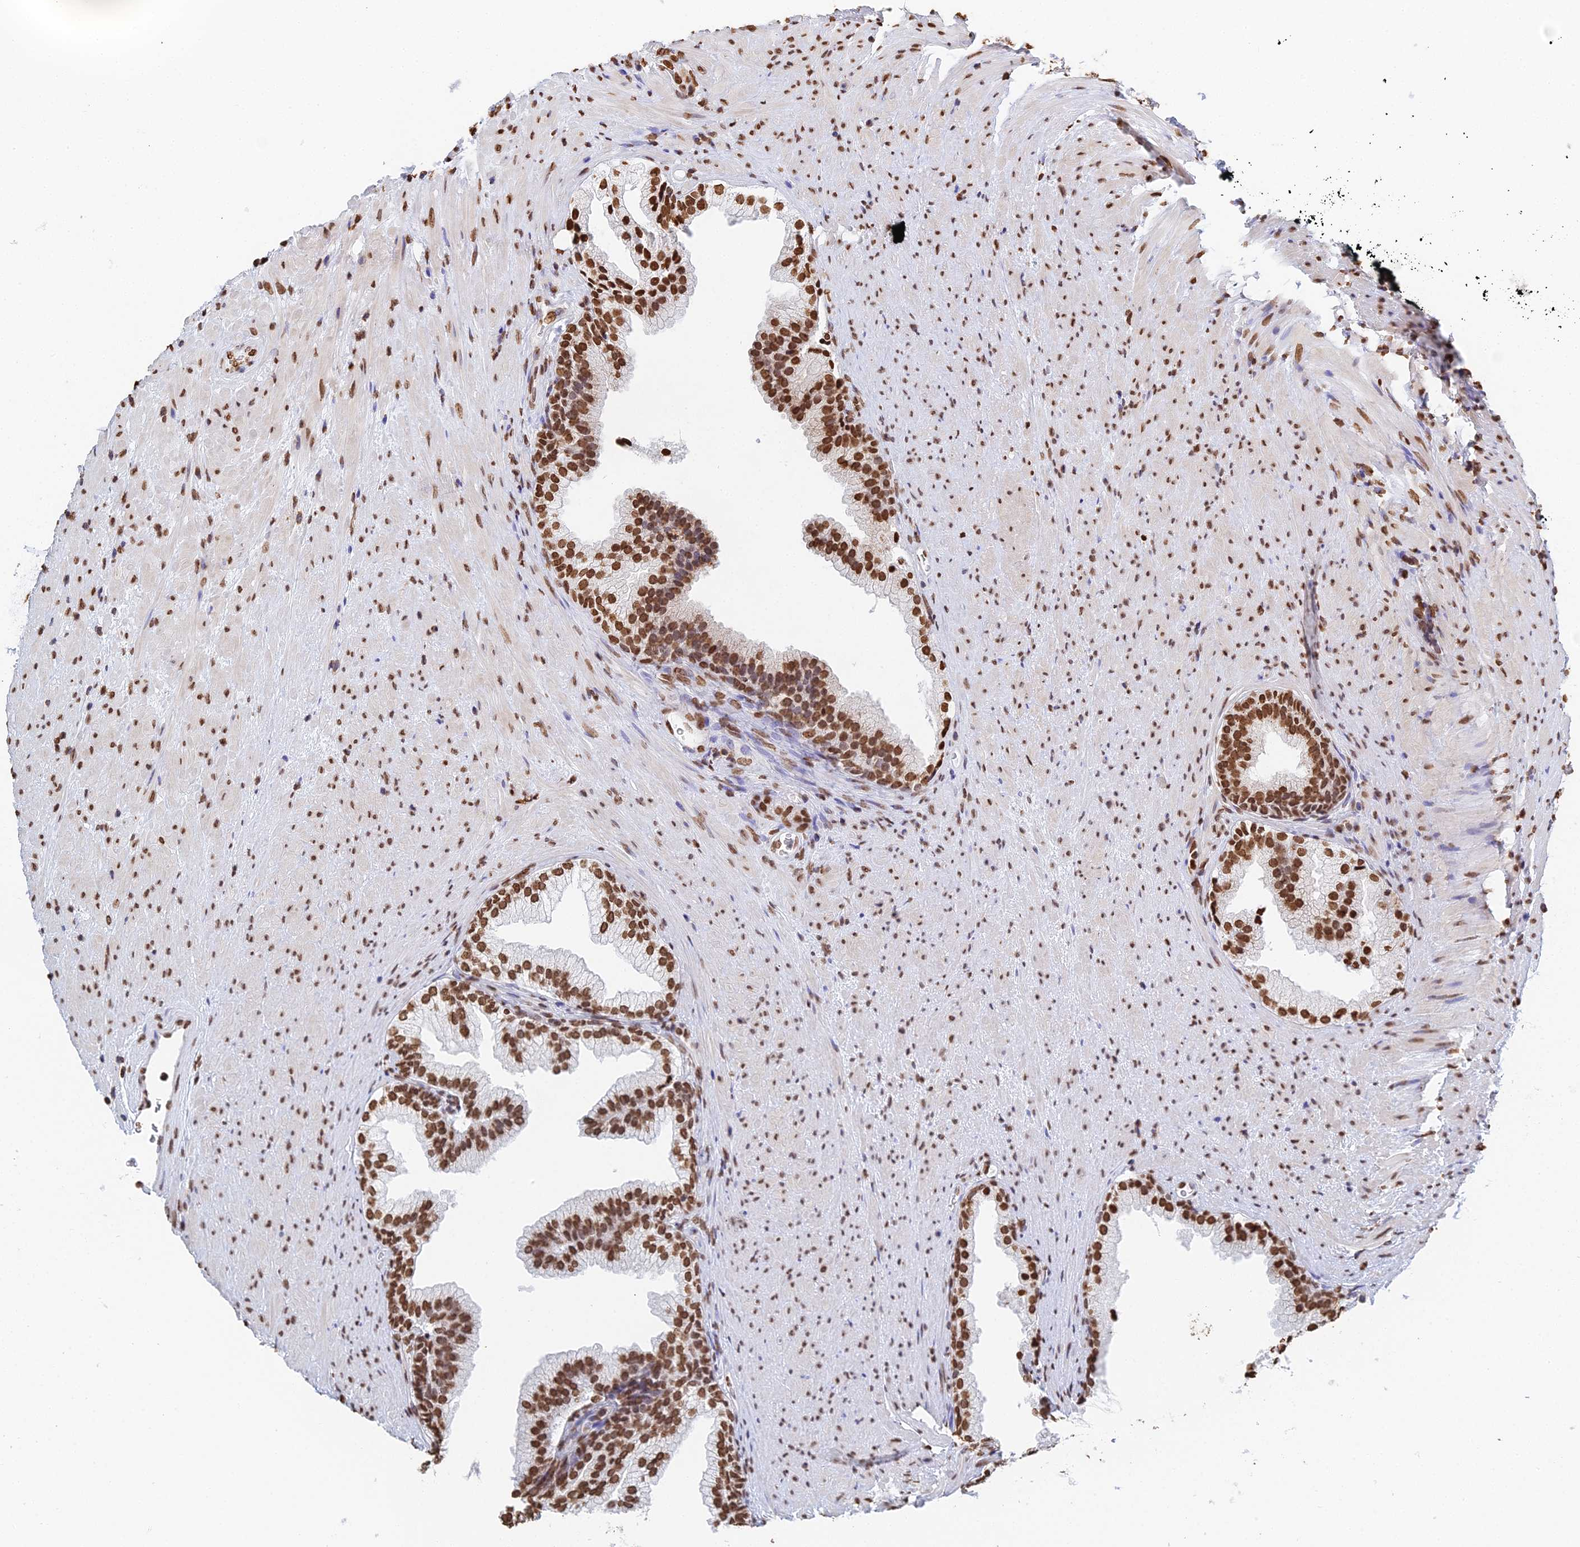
{"staining": {"intensity": "moderate", "quantity": ">75%", "location": "nuclear"}, "tissue": "prostate", "cell_type": "Glandular cells", "image_type": "normal", "snomed": [{"axis": "morphology", "description": "Normal tissue, NOS"}, {"axis": "topography", "description": "Prostate"}], "caption": "DAB immunohistochemical staining of unremarkable human prostate exhibits moderate nuclear protein expression in about >75% of glandular cells.", "gene": "GBP3", "patient": {"sex": "male", "age": 76}}